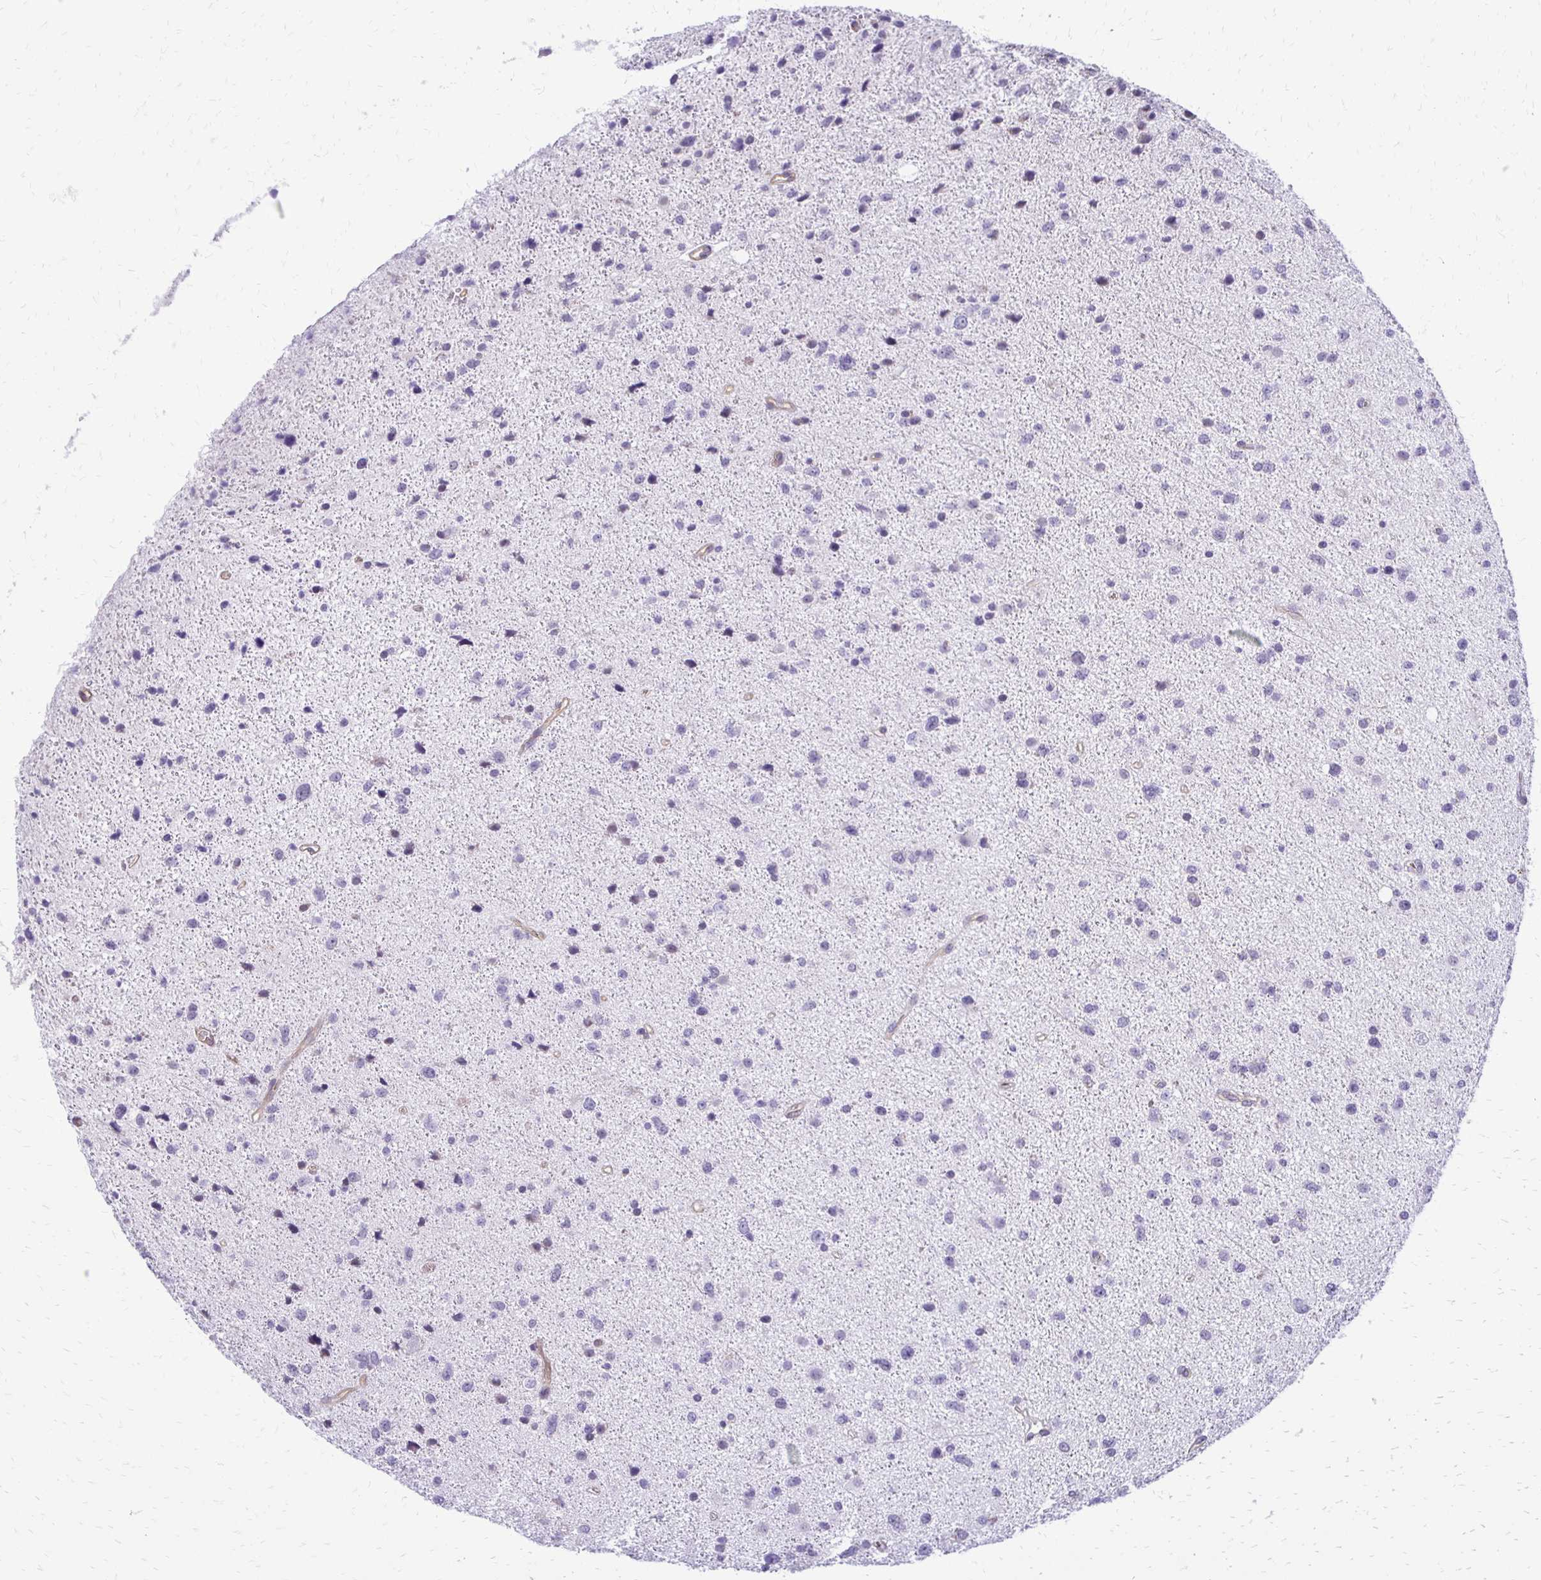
{"staining": {"intensity": "negative", "quantity": "none", "location": "none"}, "tissue": "glioma", "cell_type": "Tumor cells", "image_type": "cancer", "snomed": [{"axis": "morphology", "description": "Glioma, malignant, Low grade"}, {"axis": "topography", "description": "Brain"}], "caption": "This is an IHC histopathology image of glioma. There is no staining in tumor cells.", "gene": "EPYC", "patient": {"sex": "female", "age": 55}}